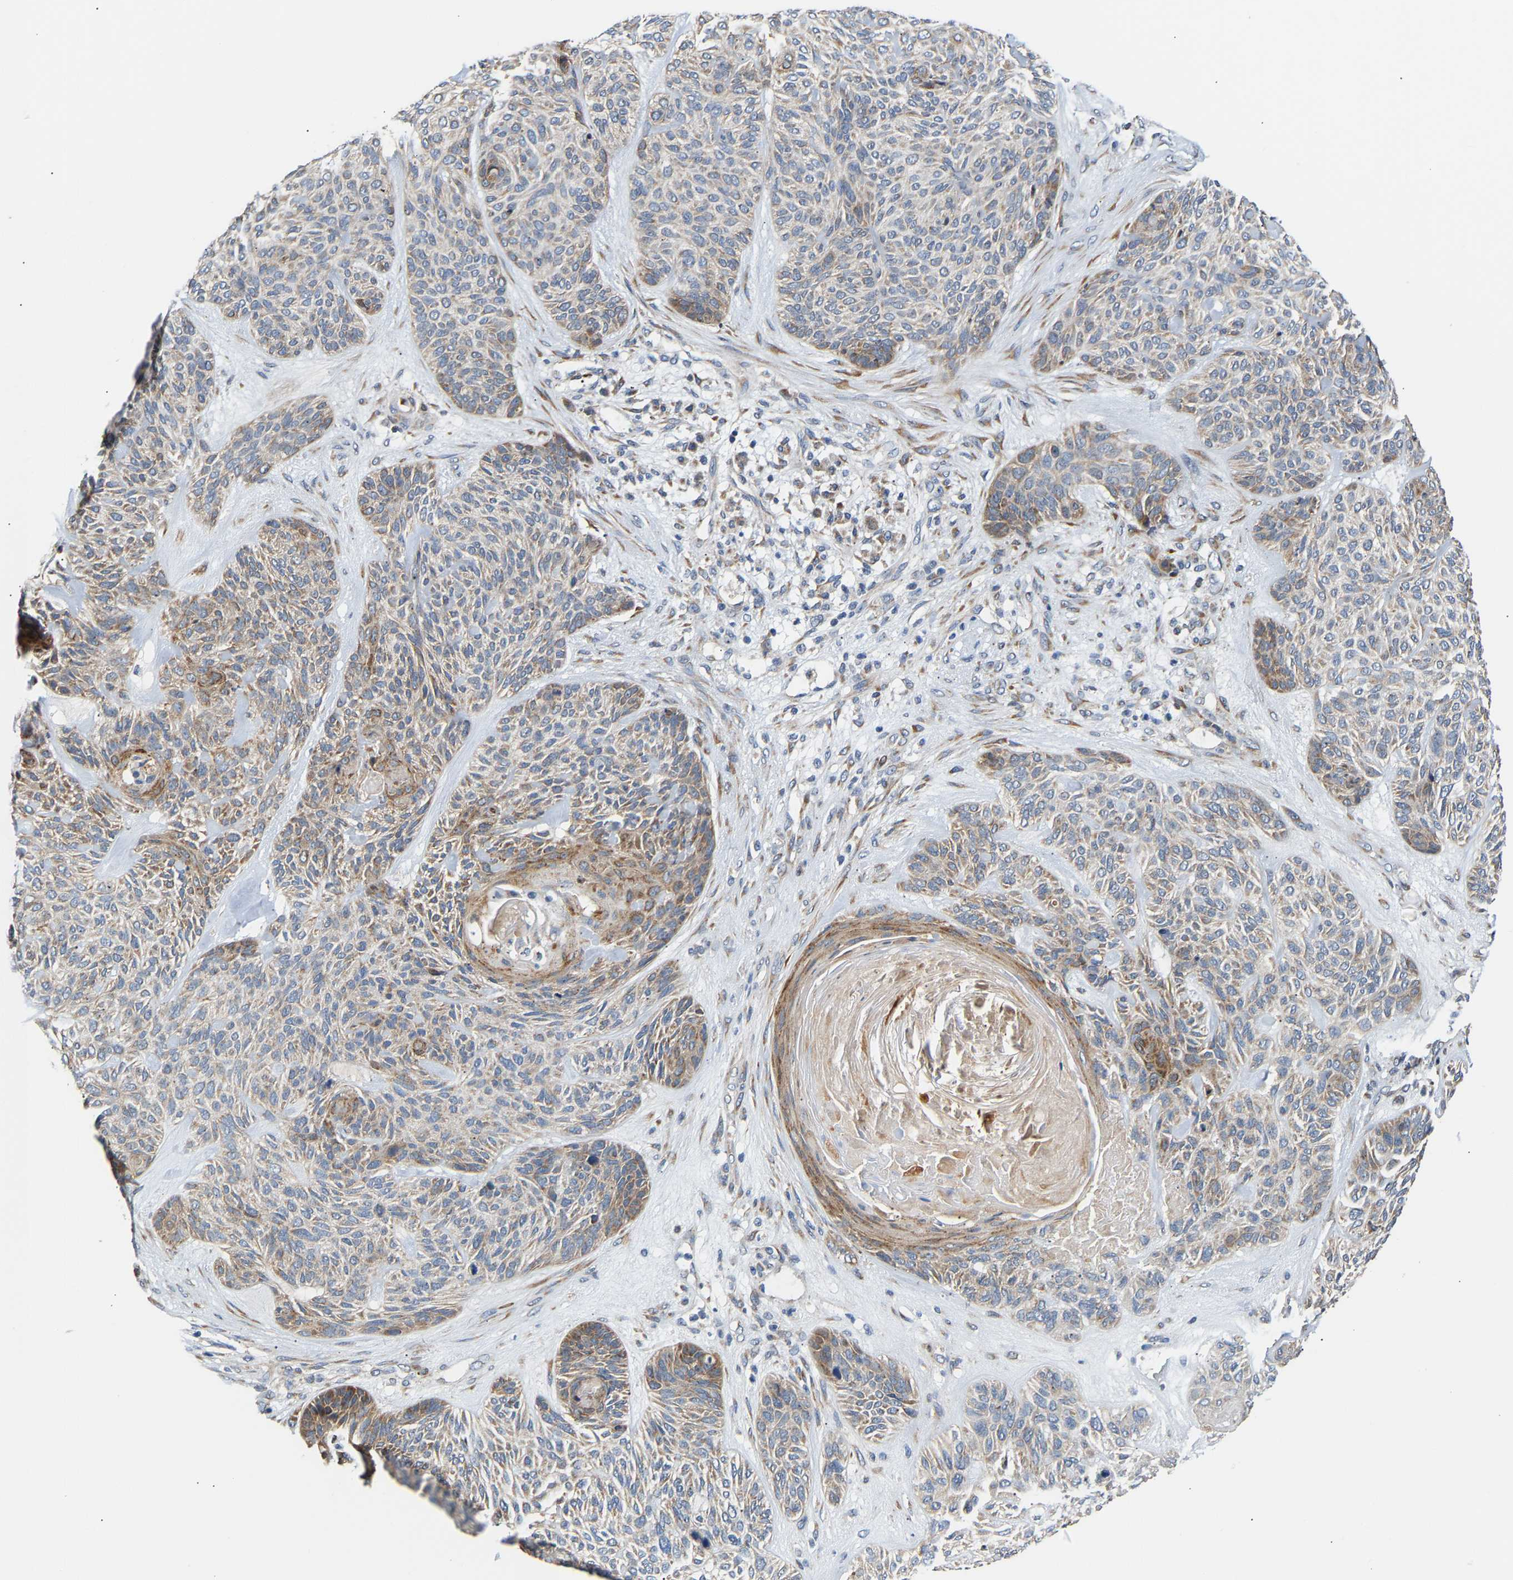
{"staining": {"intensity": "weak", "quantity": ">75%", "location": "cytoplasmic/membranous"}, "tissue": "skin cancer", "cell_type": "Tumor cells", "image_type": "cancer", "snomed": [{"axis": "morphology", "description": "Basal cell carcinoma"}, {"axis": "topography", "description": "Skin"}], "caption": "This image shows immunohistochemistry staining of human skin basal cell carcinoma, with low weak cytoplasmic/membranous expression in approximately >75% of tumor cells.", "gene": "TMEM168", "patient": {"sex": "male", "age": 55}}